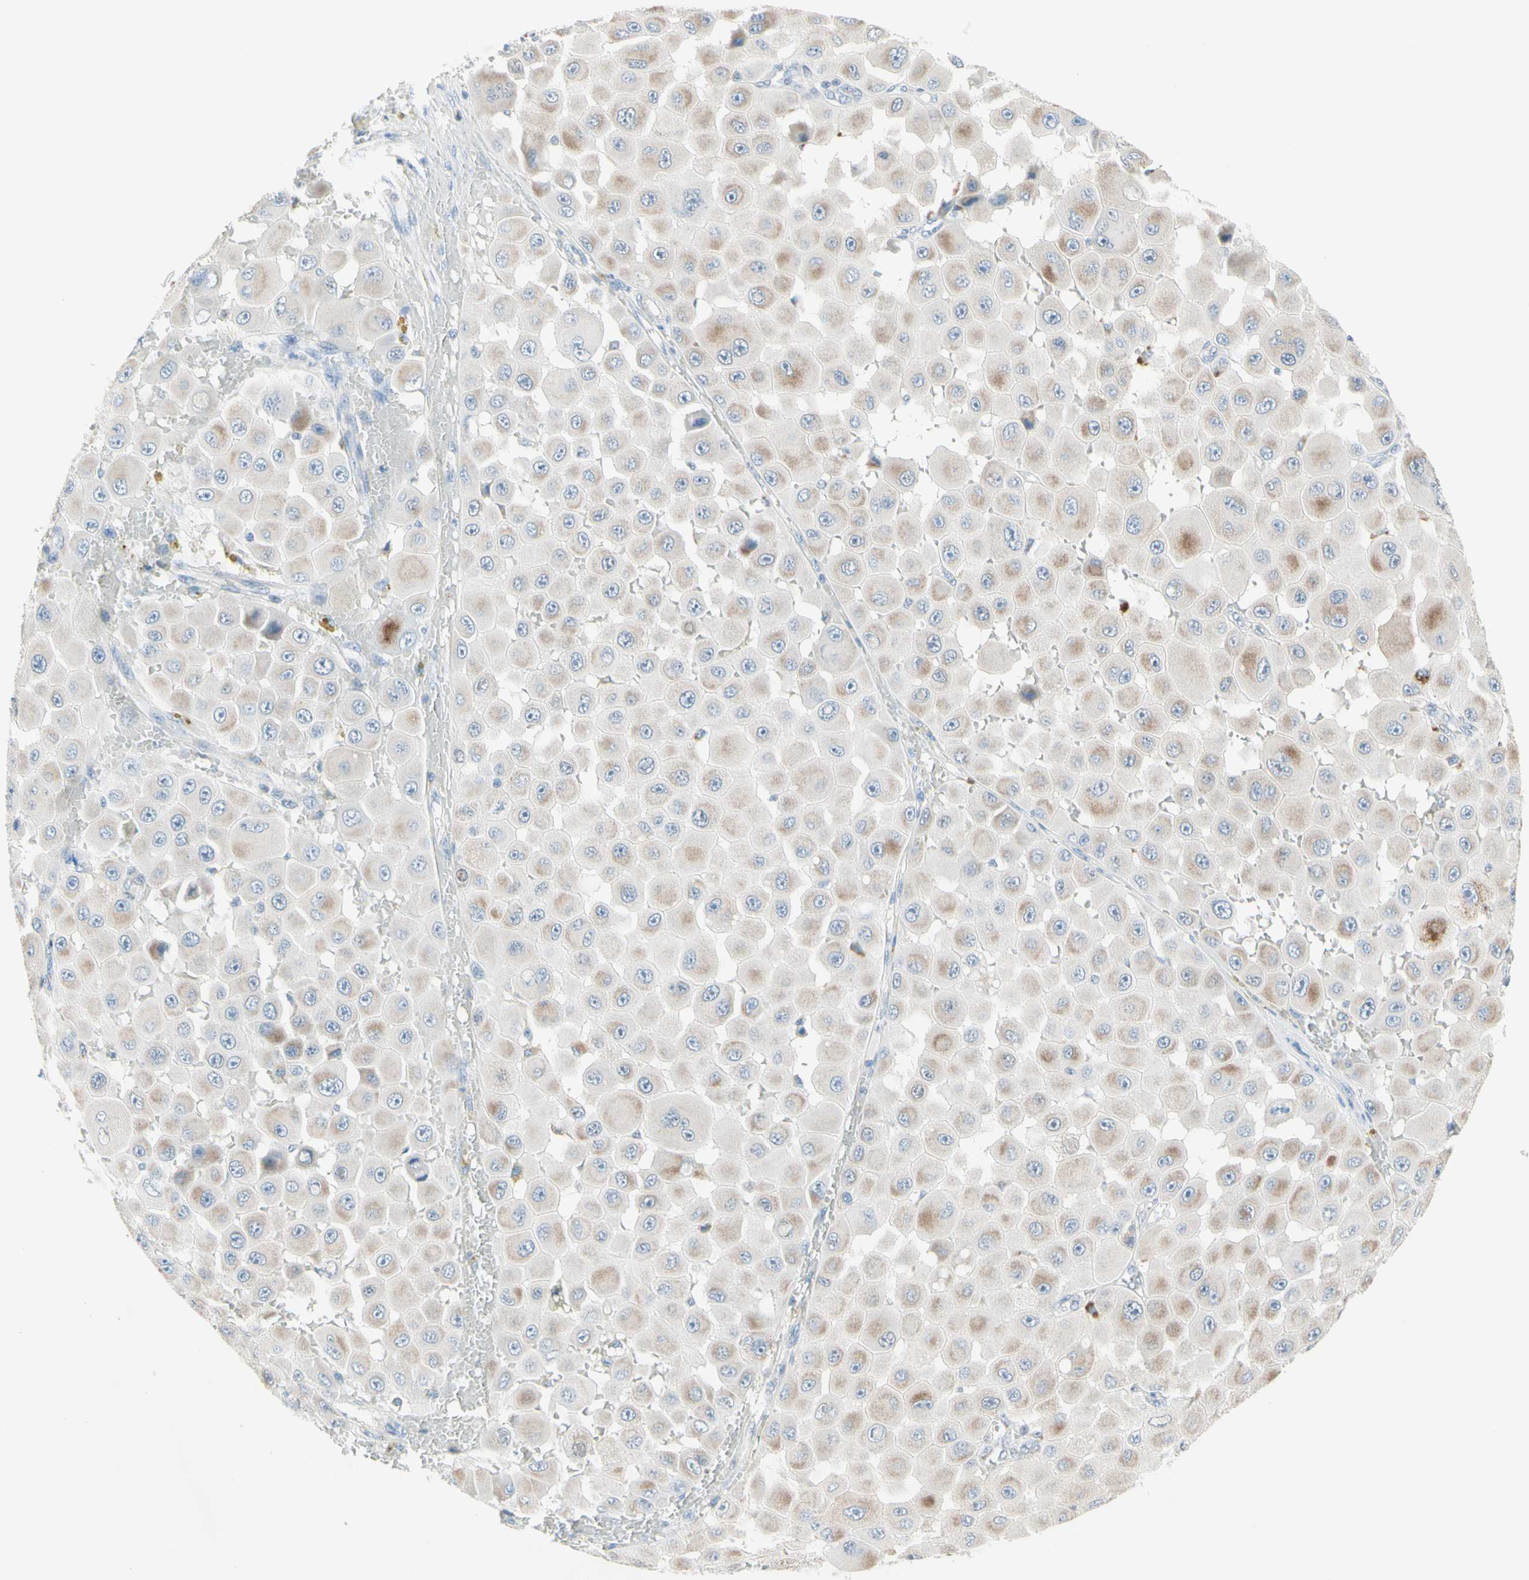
{"staining": {"intensity": "weak", "quantity": "25%-75%", "location": "cytoplasmic/membranous"}, "tissue": "melanoma", "cell_type": "Tumor cells", "image_type": "cancer", "snomed": [{"axis": "morphology", "description": "Malignant melanoma, NOS"}, {"axis": "topography", "description": "Skin"}], "caption": "Brown immunohistochemical staining in melanoma demonstrates weak cytoplasmic/membranous staining in approximately 25%-75% of tumor cells. The protein of interest is stained brown, and the nuclei are stained in blue (DAB (3,3'-diaminobenzidine) IHC with brightfield microscopy, high magnification).", "gene": "MFF", "patient": {"sex": "female", "age": 81}}